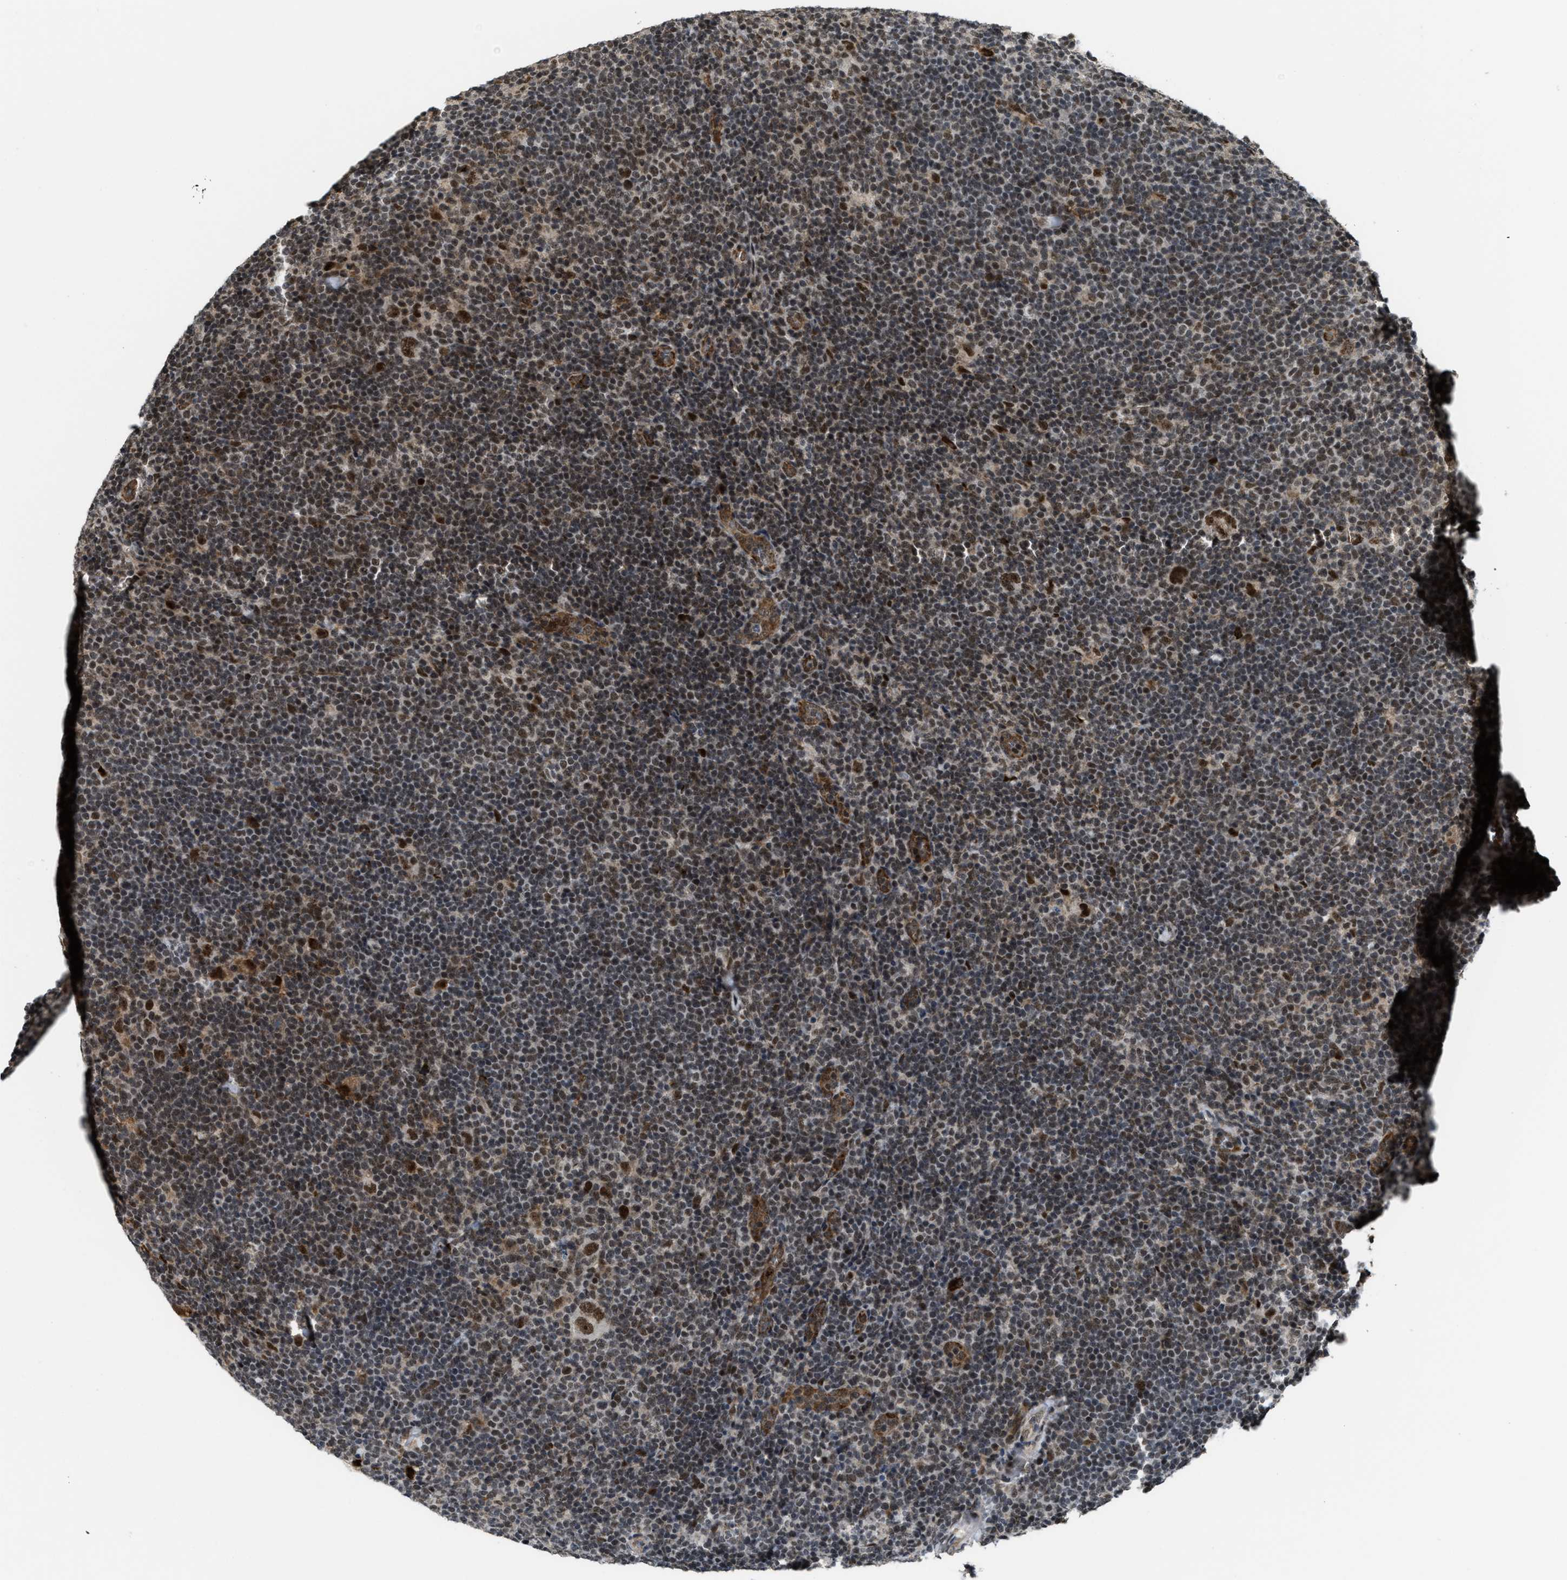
{"staining": {"intensity": "strong", "quantity": ">75%", "location": "nuclear"}, "tissue": "lymphoma", "cell_type": "Tumor cells", "image_type": "cancer", "snomed": [{"axis": "morphology", "description": "Hodgkin's disease, NOS"}, {"axis": "topography", "description": "Lymph node"}], "caption": "Immunohistochemical staining of human Hodgkin's disease shows high levels of strong nuclear protein positivity in about >75% of tumor cells. (Brightfield microscopy of DAB IHC at high magnification).", "gene": "ZNF250", "patient": {"sex": "female", "age": 57}}